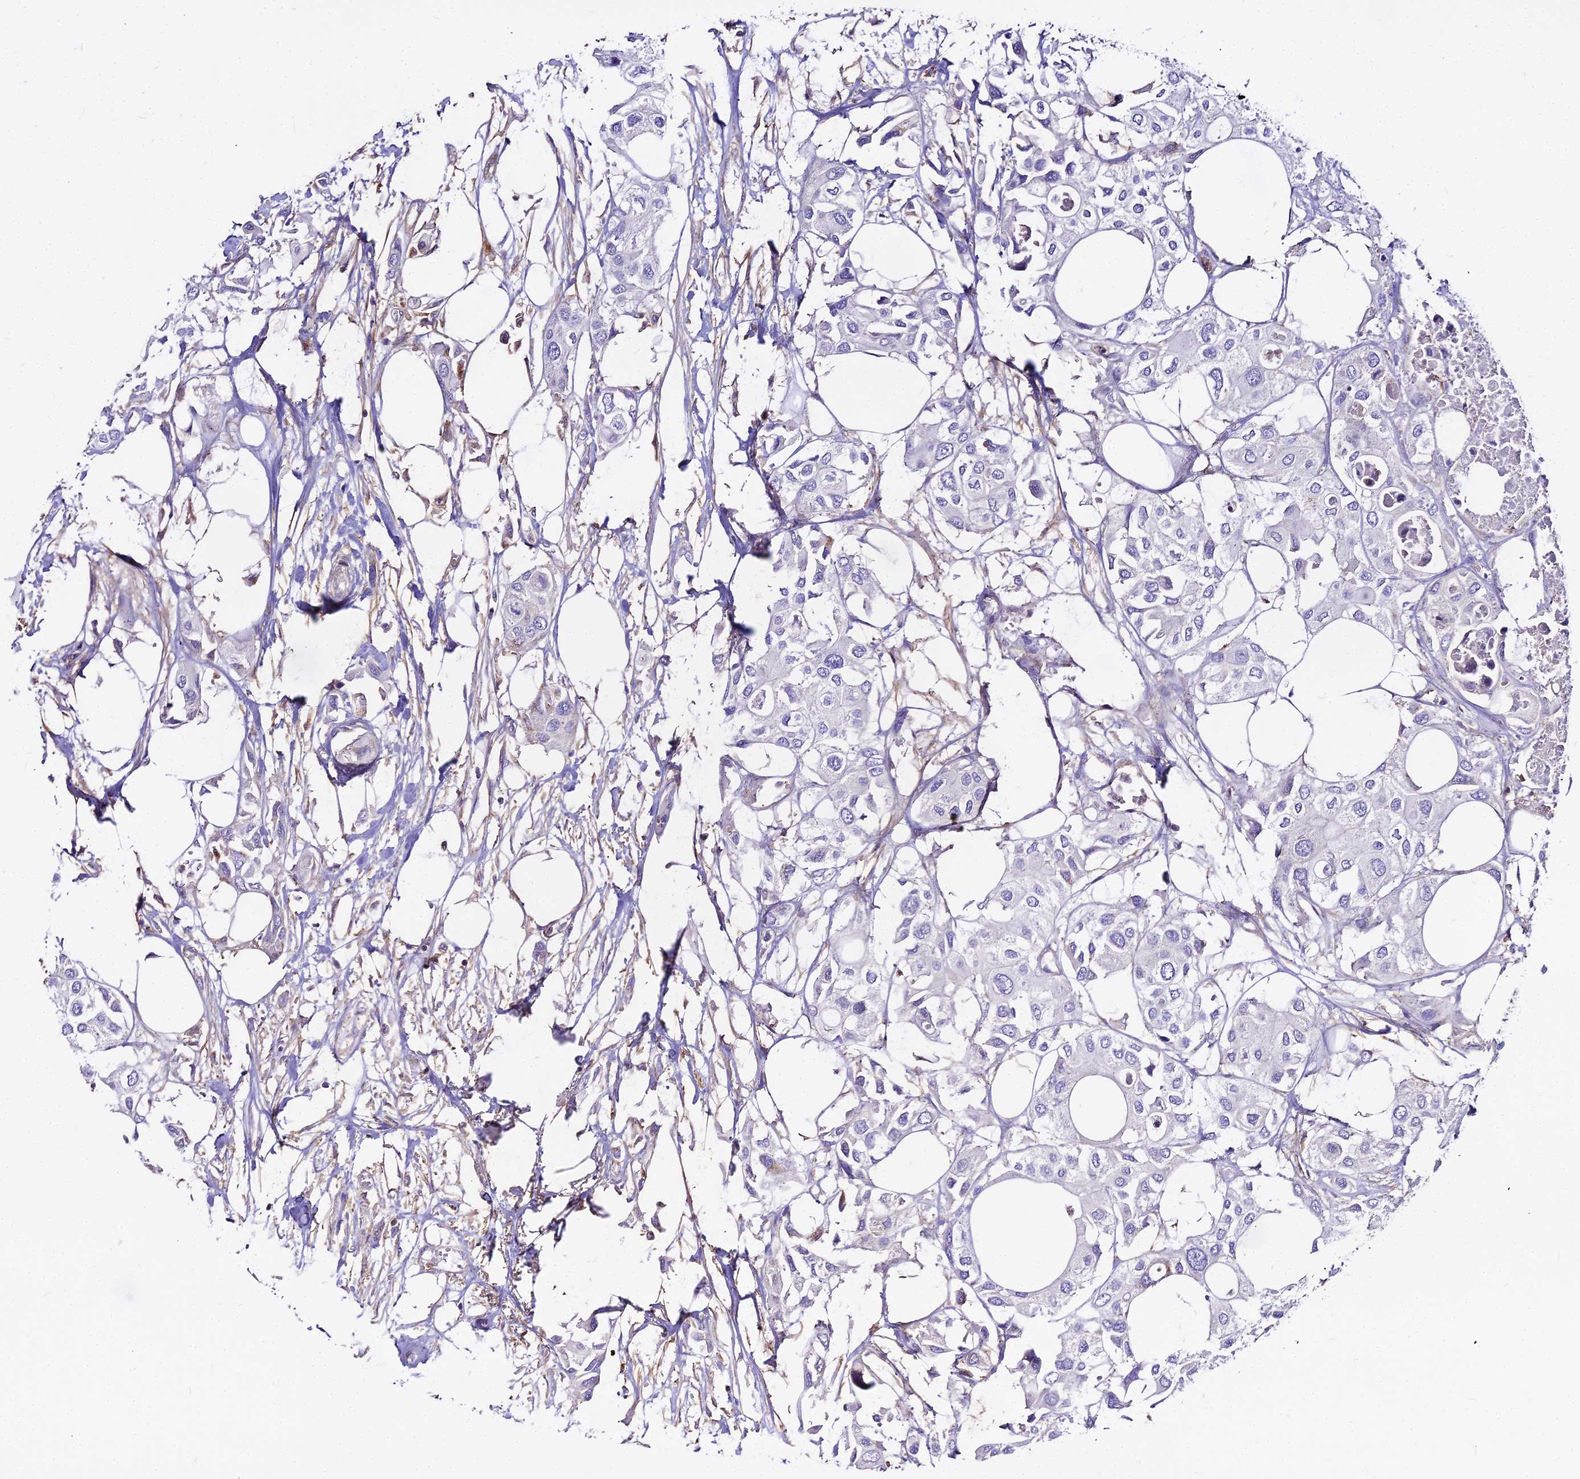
{"staining": {"intensity": "negative", "quantity": "none", "location": "none"}, "tissue": "urothelial cancer", "cell_type": "Tumor cells", "image_type": "cancer", "snomed": [{"axis": "morphology", "description": "Urothelial carcinoma, High grade"}, {"axis": "topography", "description": "Urinary bladder"}], "caption": "DAB immunohistochemical staining of high-grade urothelial carcinoma reveals no significant positivity in tumor cells.", "gene": "GLYAT", "patient": {"sex": "male", "age": 64}}